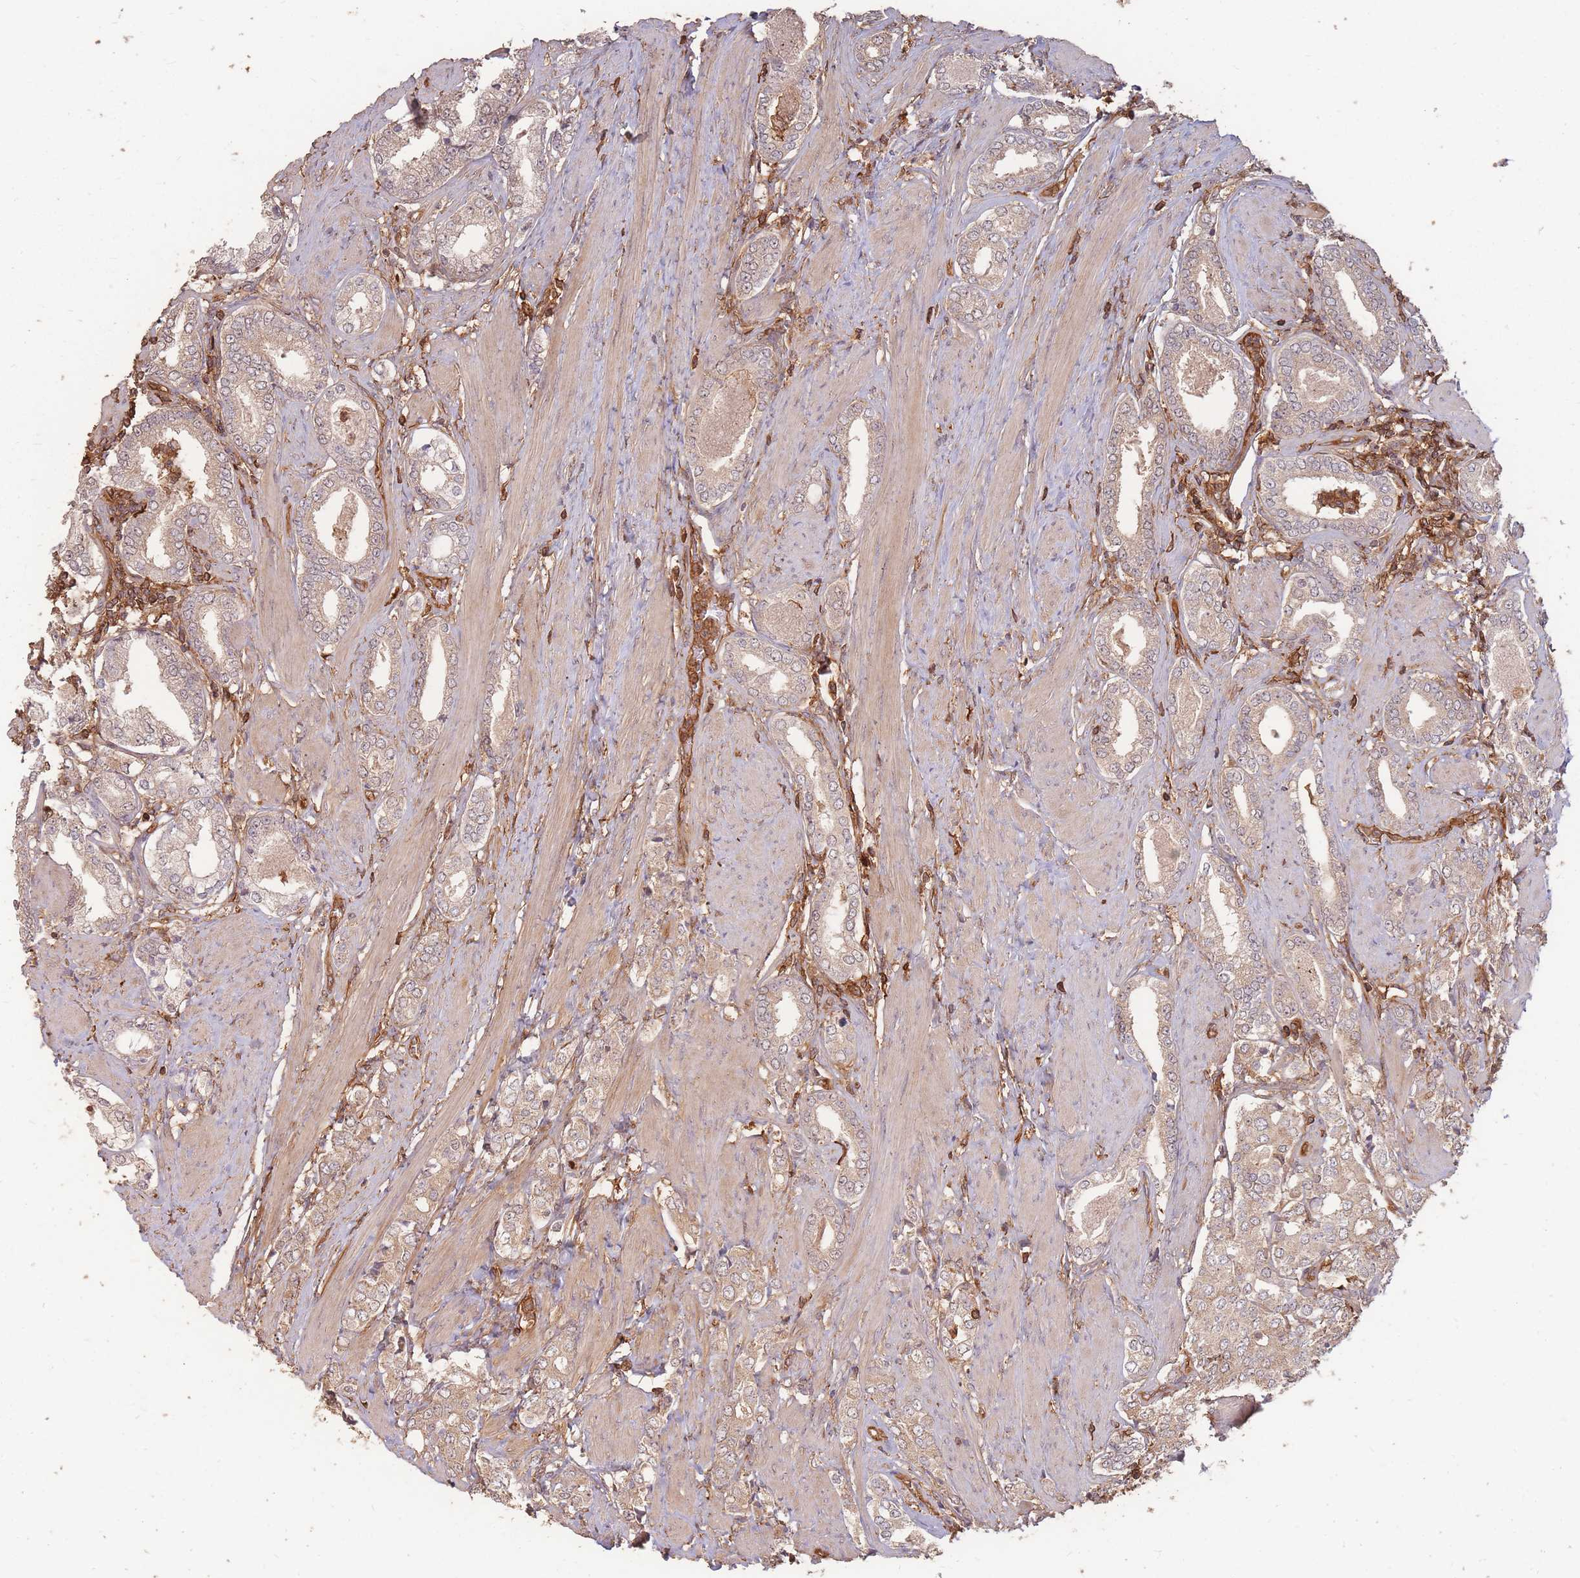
{"staining": {"intensity": "moderate", "quantity": ">75%", "location": "cytoplasmic/membranous"}, "tissue": "prostate cancer", "cell_type": "Tumor cells", "image_type": "cancer", "snomed": [{"axis": "morphology", "description": "Adenocarcinoma, High grade"}, {"axis": "topography", "description": "Prostate"}], "caption": "Tumor cells display medium levels of moderate cytoplasmic/membranous staining in approximately >75% of cells in prostate cancer. The protein is stained brown, and the nuclei are stained in blue (DAB IHC with brightfield microscopy, high magnification).", "gene": "PLS3", "patient": {"sex": "male", "age": 71}}